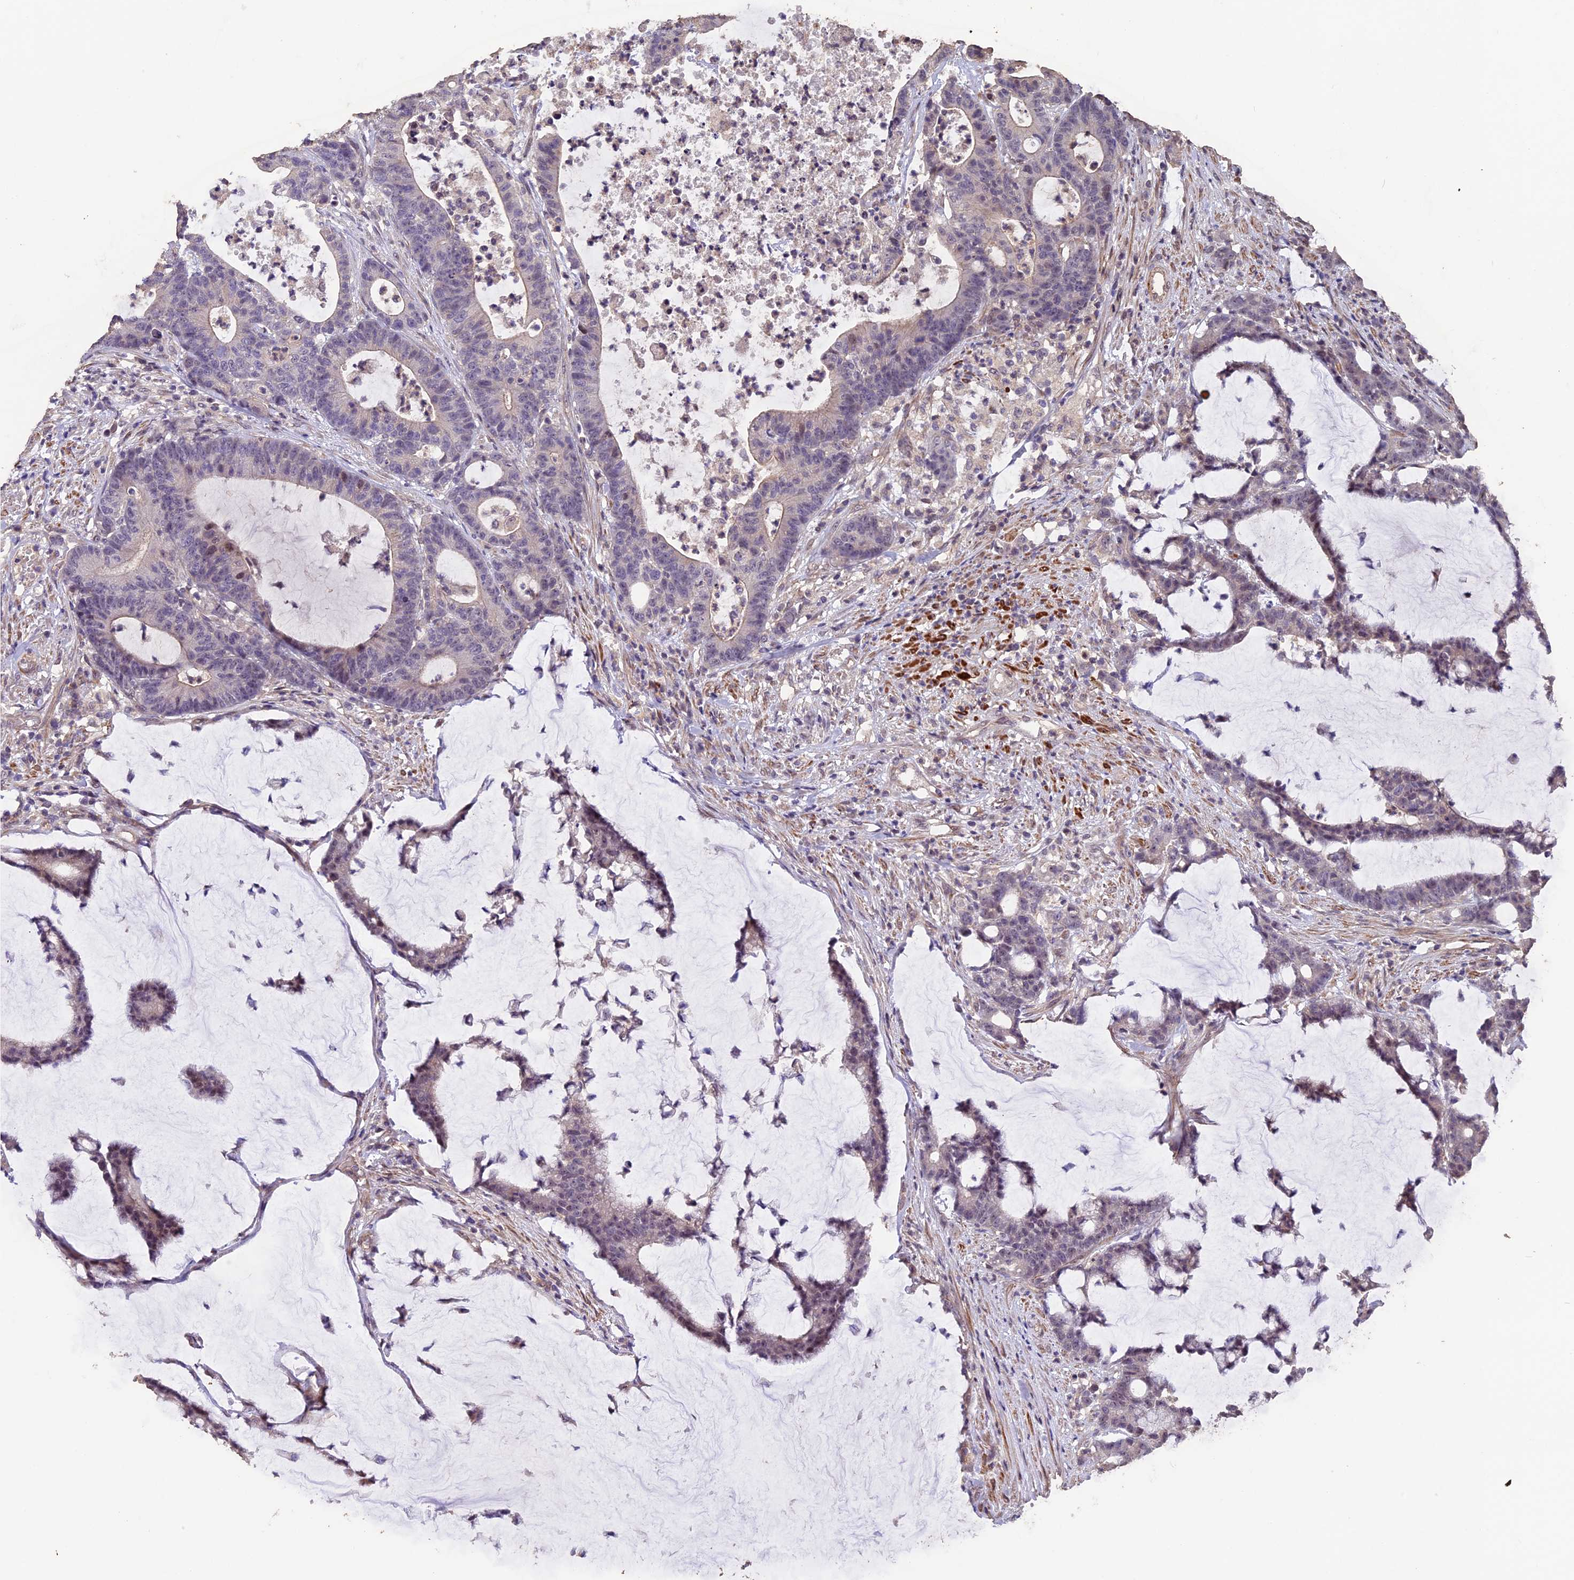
{"staining": {"intensity": "negative", "quantity": "none", "location": "none"}, "tissue": "colorectal cancer", "cell_type": "Tumor cells", "image_type": "cancer", "snomed": [{"axis": "morphology", "description": "Adenocarcinoma, NOS"}, {"axis": "topography", "description": "Colon"}], "caption": "The immunohistochemistry (IHC) photomicrograph has no significant expression in tumor cells of adenocarcinoma (colorectal) tissue.", "gene": "GNB5", "patient": {"sex": "female", "age": 84}}